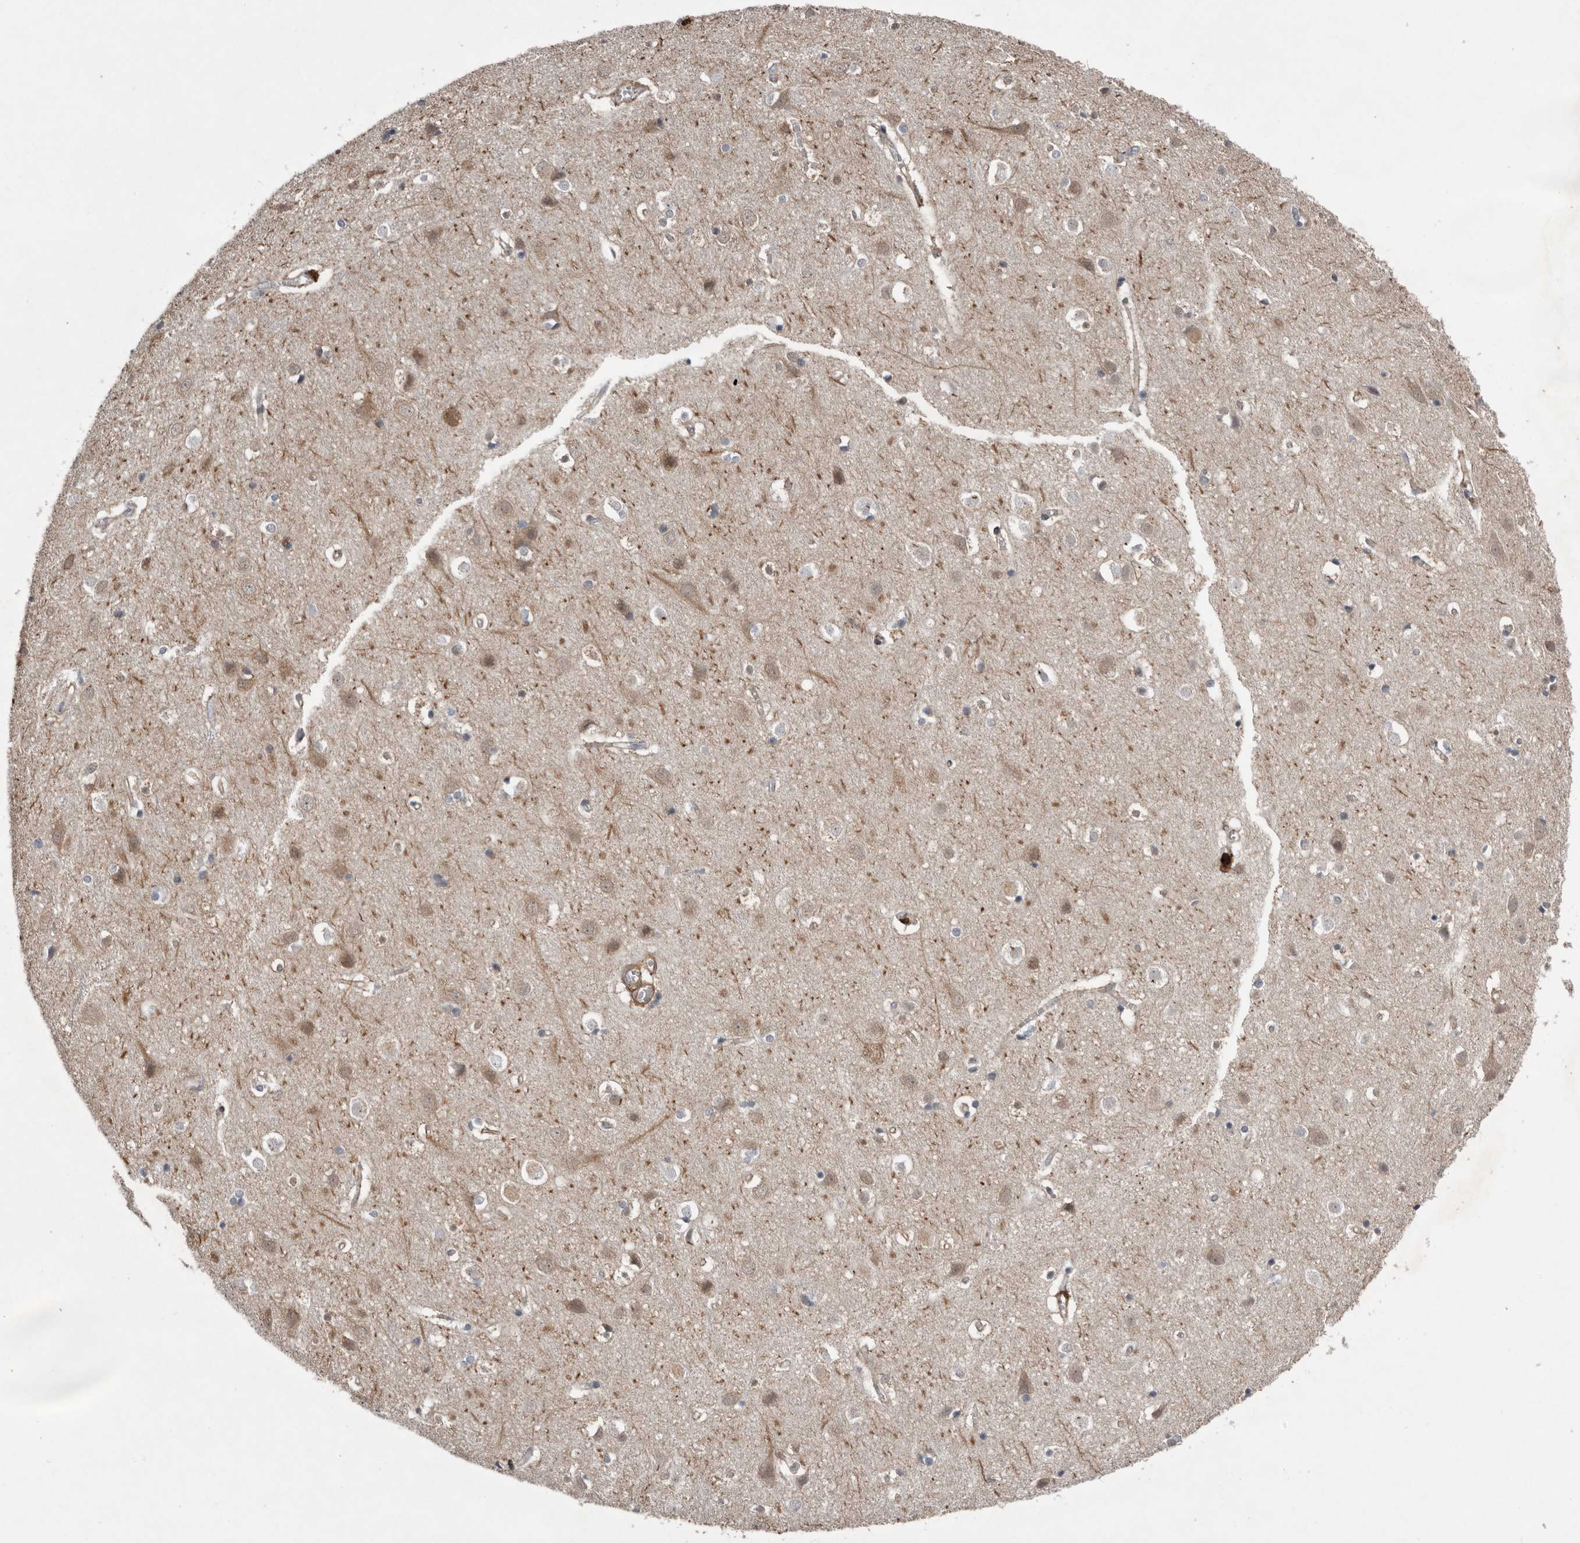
{"staining": {"intensity": "moderate", "quantity": ">75%", "location": "cytoplasmic/membranous"}, "tissue": "cerebral cortex", "cell_type": "Endothelial cells", "image_type": "normal", "snomed": [{"axis": "morphology", "description": "Normal tissue, NOS"}, {"axis": "topography", "description": "Cerebral cortex"}], "caption": "Immunohistochemical staining of benign cerebral cortex displays moderate cytoplasmic/membranous protein staining in about >75% of endothelial cells.", "gene": "RANBP17", "patient": {"sex": "male", "age": 54}}